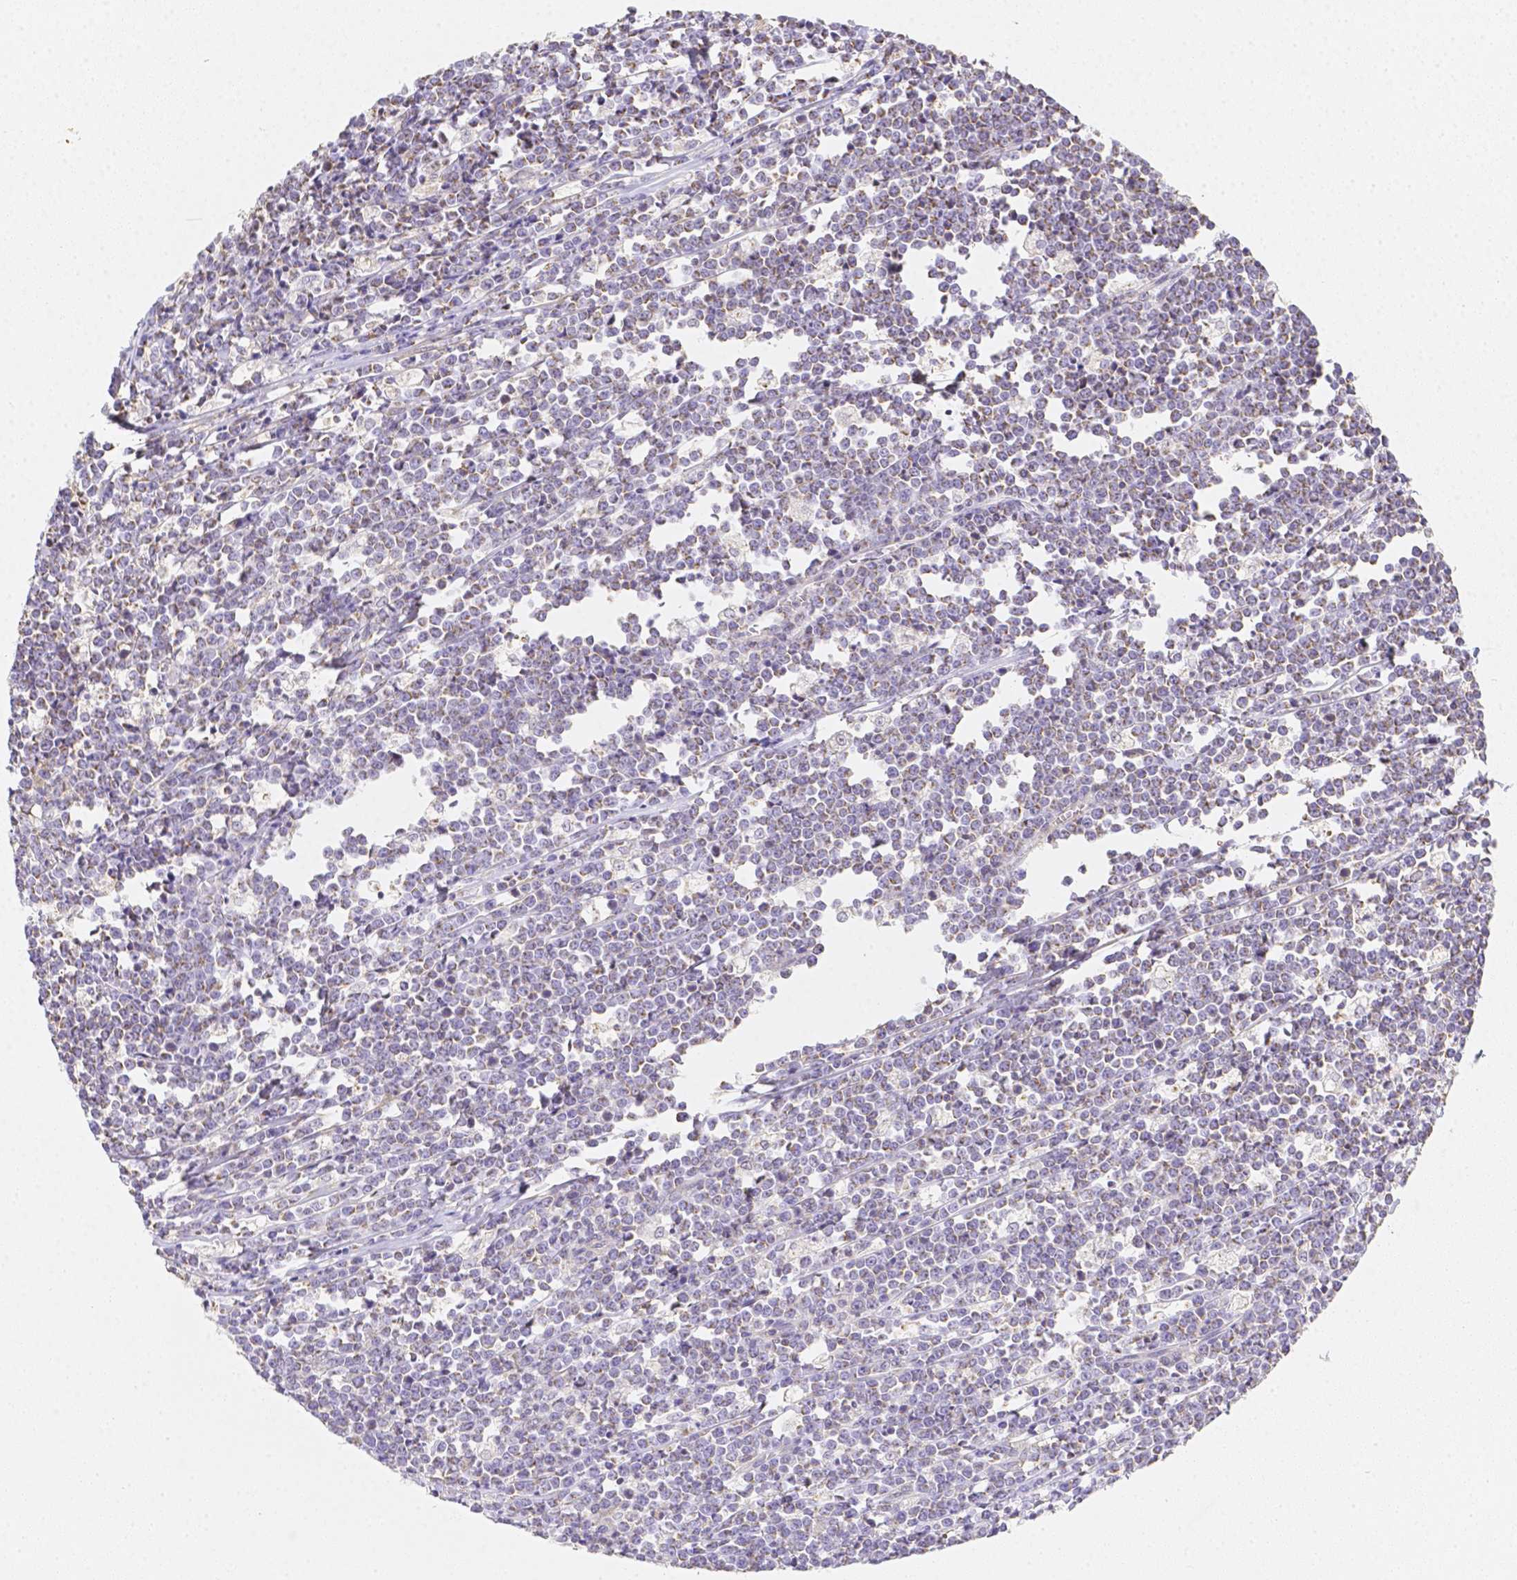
{"staining": {"intensity": "negative", "quantity": "none", "location": "none"}, "tissue": "lymphoma", "cell_type": "Tumor cells", "image_type": "cancer", "snomed": [{"axis": "morphology", "description": "Malignant lymphoma, non-Hodgkin's type, High grade"}, {"axis": "topography", "description": "Small intestine"}], "caption": "An immunohistochemistry (IHC) photomicrograph of malignant lymphoma, non-Hodgkin's type (high-grade) is shown. There is no staining in tumor cells of malignant lymphoma, non-Hodgkin's type (high-grade). The staining is performed using DAB brown chromogen with nuclei counter-stained in using hematoxylin.", "gene": "ASAH2", "patient": {"sex": "female", "age": 56}}